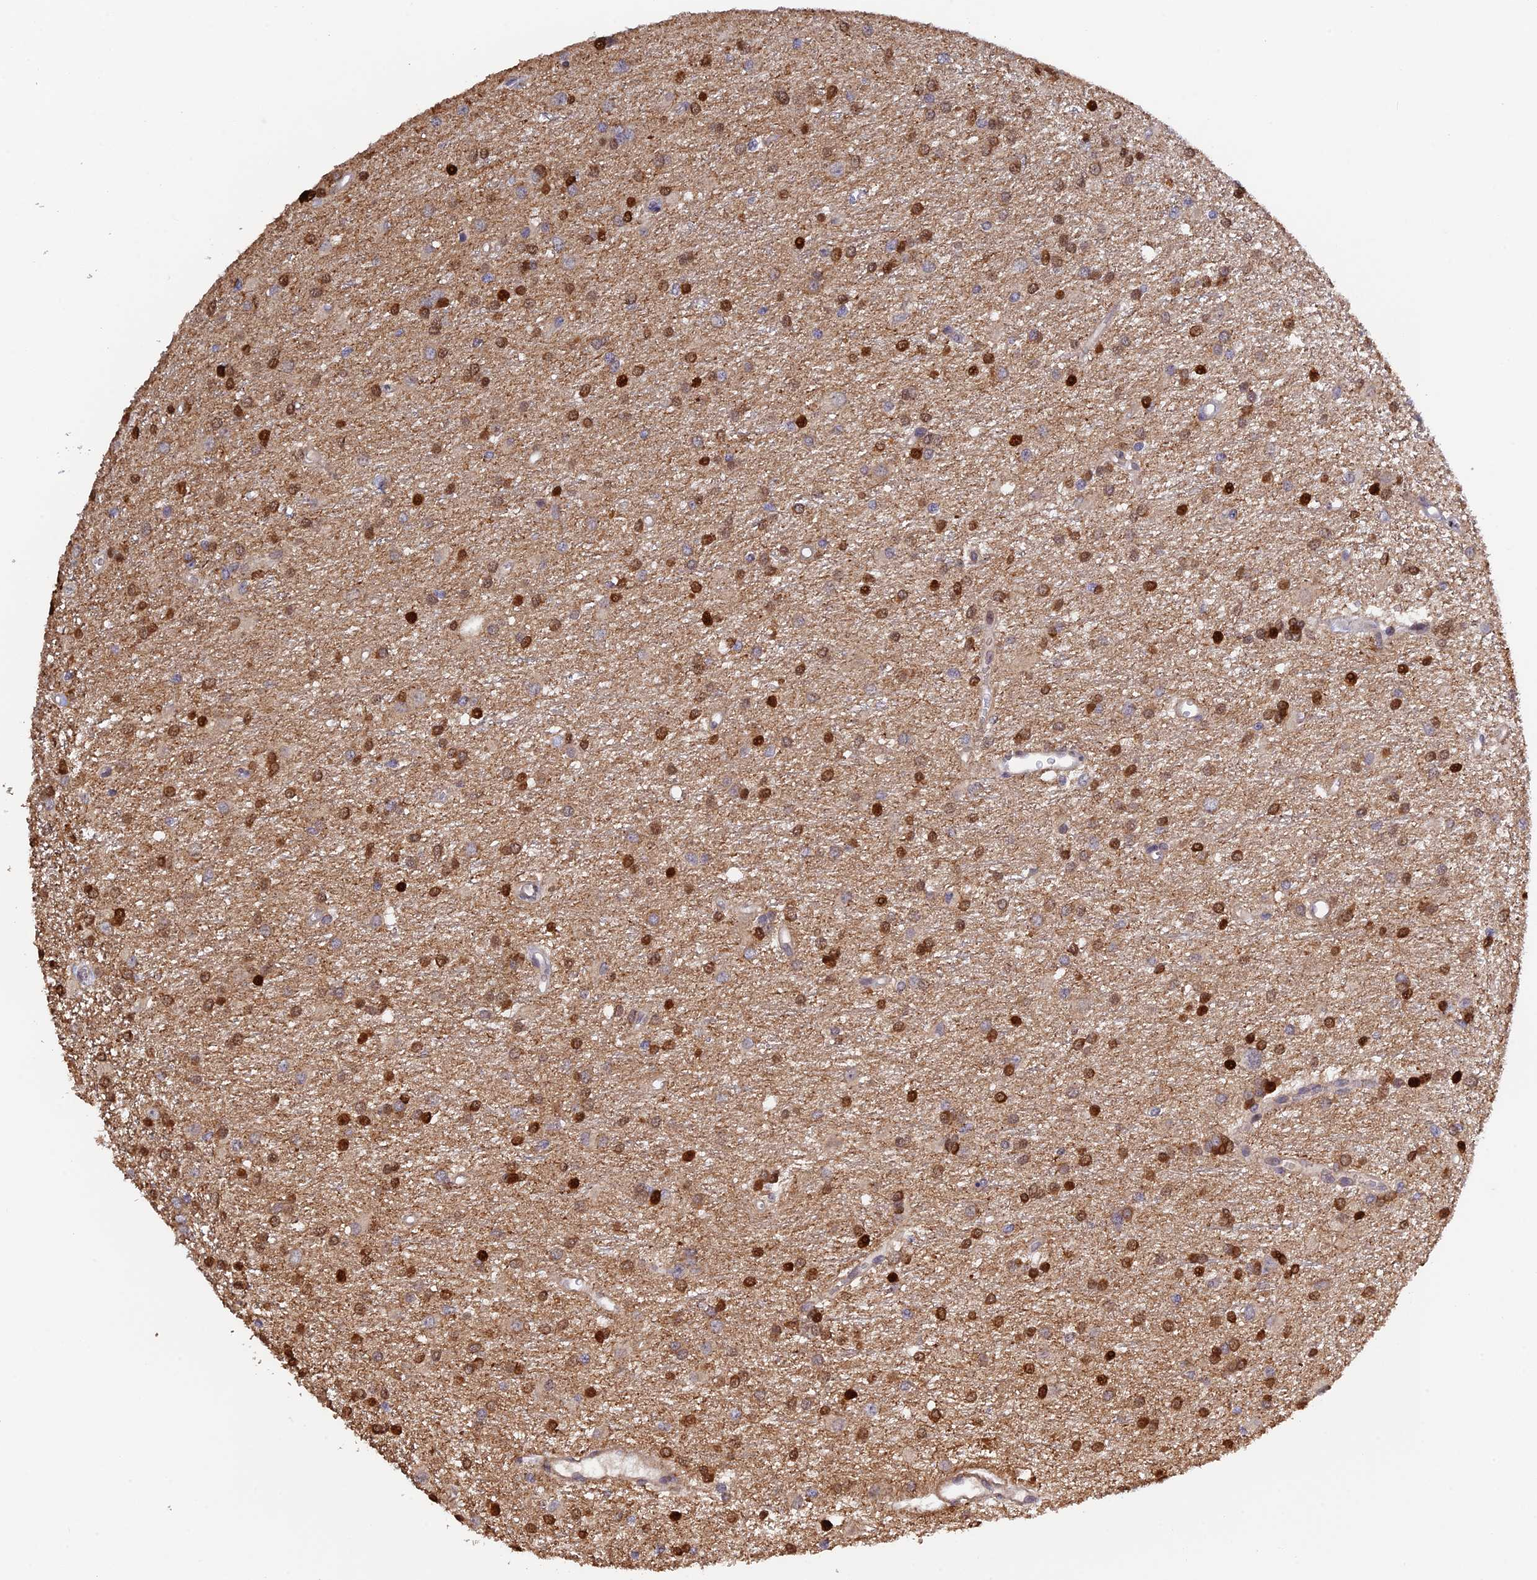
{"staining": {"intensity": "moderate", "quantity": "25%-75%", "location": "cytoplasmic/membranous,nuclear"}, "tissue": "glioma", "cell_type": "Tumor cells", "image_type": "cancer", "snomed": [{"axis": "morphology", "description": "Glioma, malignant, High grade"}, {"axis": "topography", "description": "Brain"}], "caption": "This is an image of immunohistochemistry staining of malignant high-grade glioma, which shows moderate positivity in the cytoplasmic/membranous and nuclear of tumor cells.", "gene": "CWH43", "patient": {"sex": "female", "age": 50}}